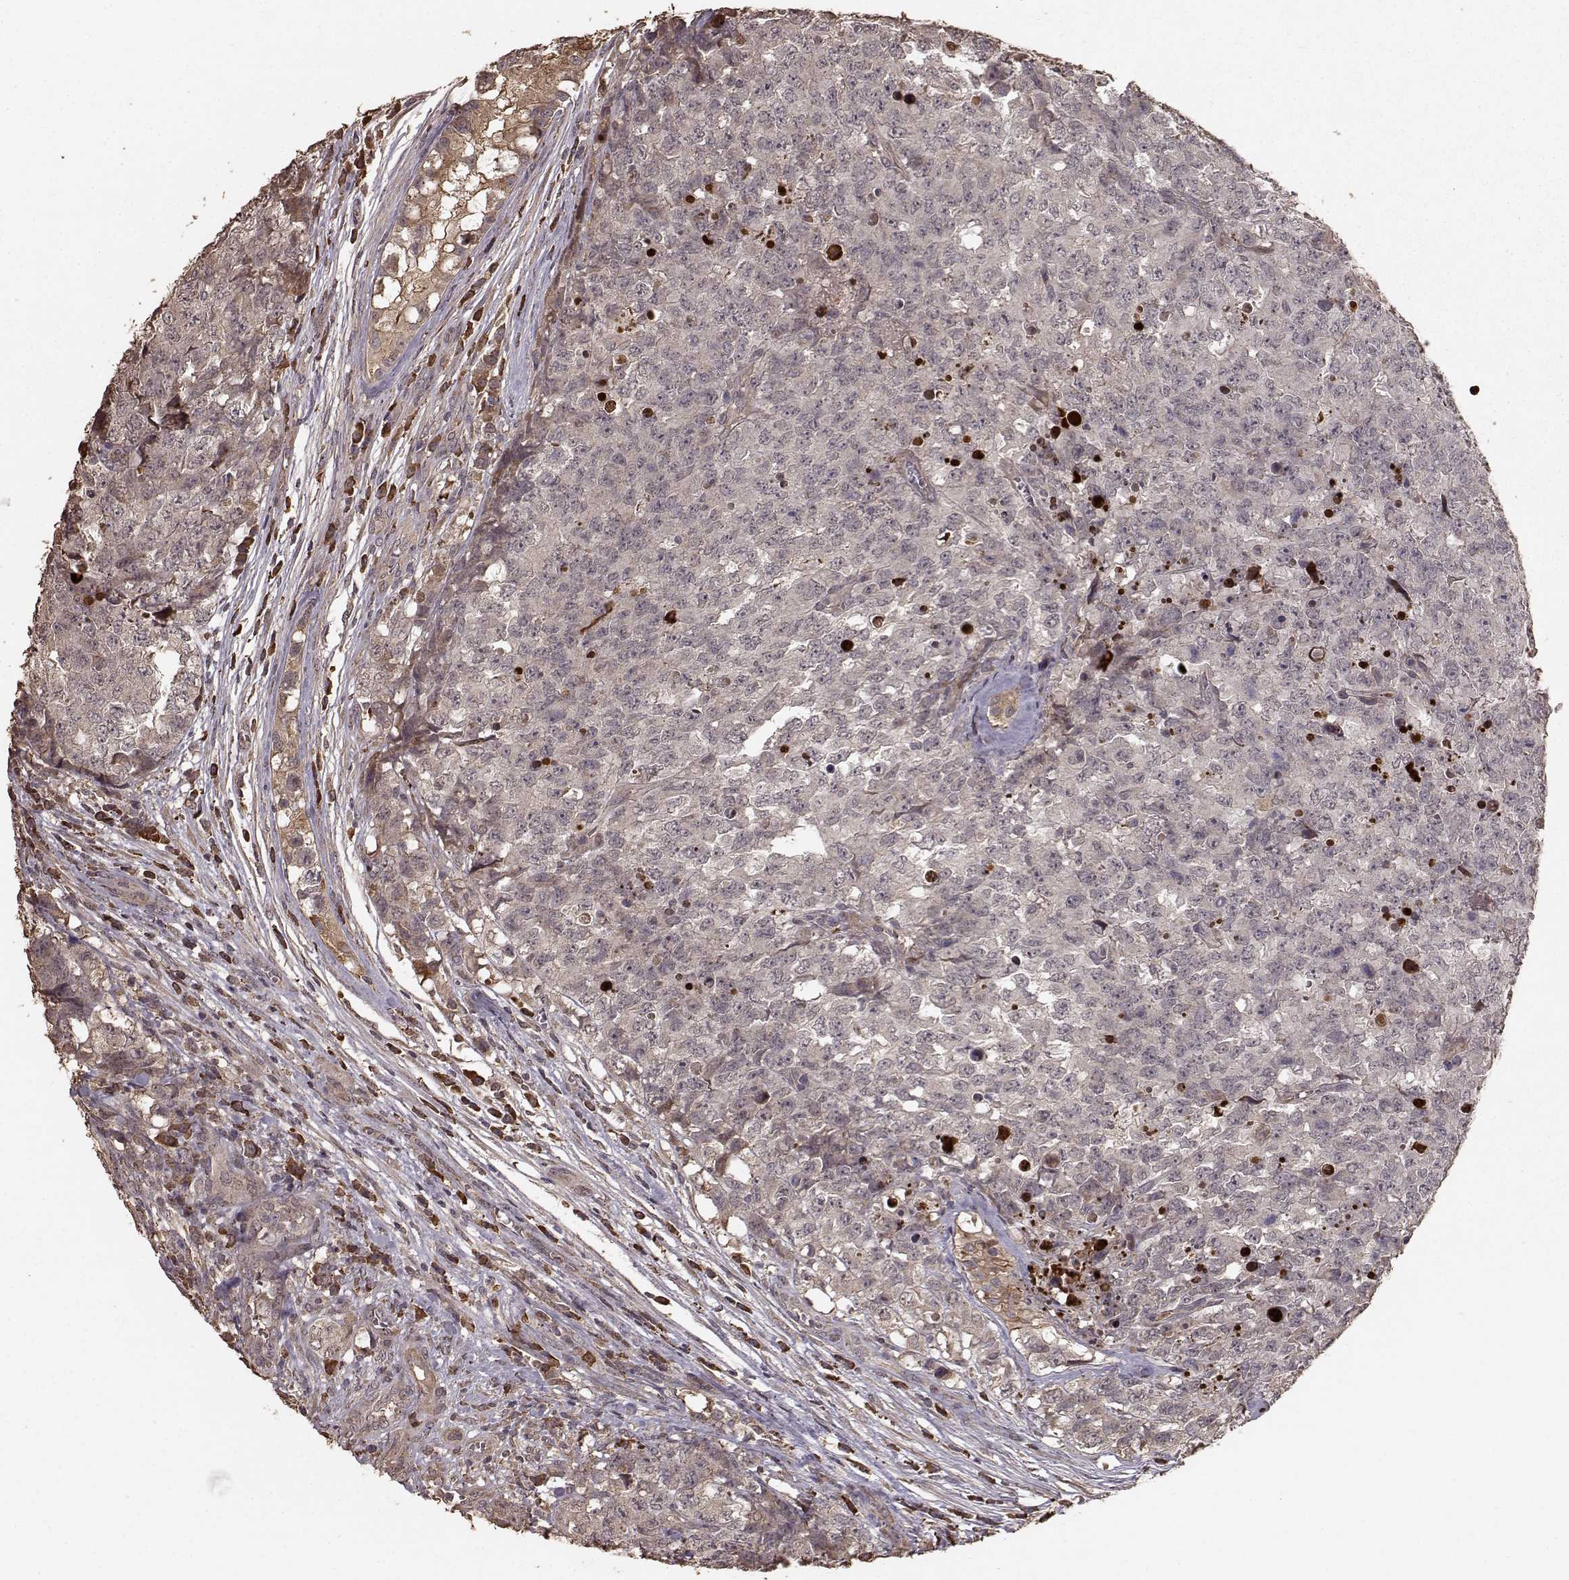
{"staining": {"intensity": "weak", "quantity": ">75%", "location": "cytoplasmic/membranous"}, "tissue": "testis cancer", "cell_type": "Tumor cells", "image_type": "cancer", "snomed": [{"axis": "morphology", "description": "Carcinoma, Embryonal, NOS"}, {"axis": "topography", "description": "Testis"}], "caption": "Immunohistochemical staining of human embryonal carcinoma (testis) displays low levels of weak cytoplasmic/membranous expression in about >75% of tumor cells. (Stains: DAB in brown, nuclei in blue, Microscopy: brightfield microscopy at high magnification).", "gene": "USP15", "patient": {"sex": "male", "age": 23}}